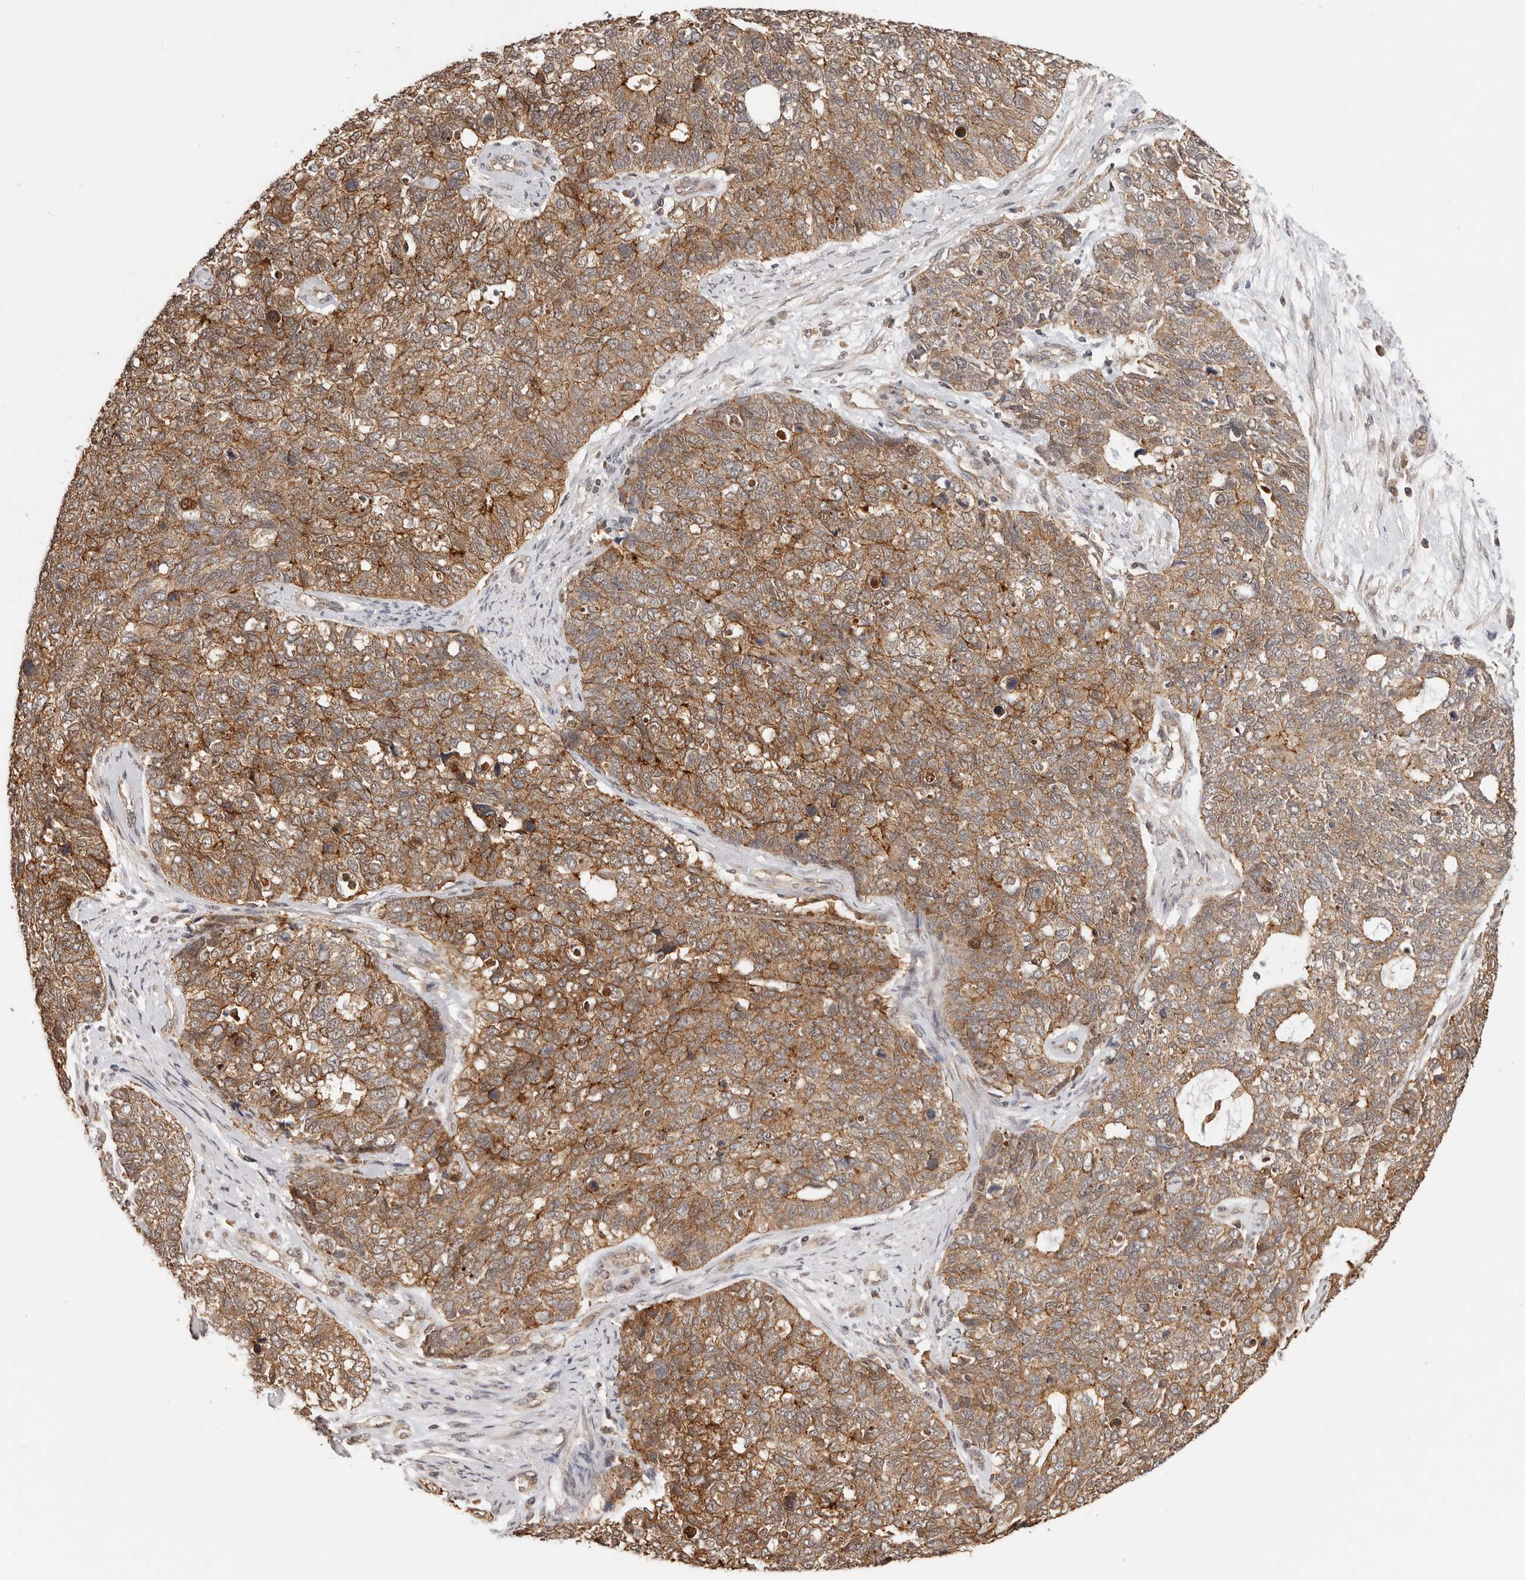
{"staining": {"intensity": "strong", "quantity": ">75%", "location": "cytoplasmic/membranous"}, "tissue": "cervical cancer", "cell_type": "Tumor cells", "image_type": "cancer", "snomed": [{"axis": "morphology", "description": "Squamous cell carcinoma, NOS"}, {"axis": "topography", "description": "Cervix"}], "caption": "Immunohistochemical staining of human cervical cancer (squamous cell carcinoma) exhibits high levels of strong cytoplasmic/membranous protein expression in about >75% of tumor cells.", "gene": "AFDN", "patient": {"sex": "female", "age": 63}}